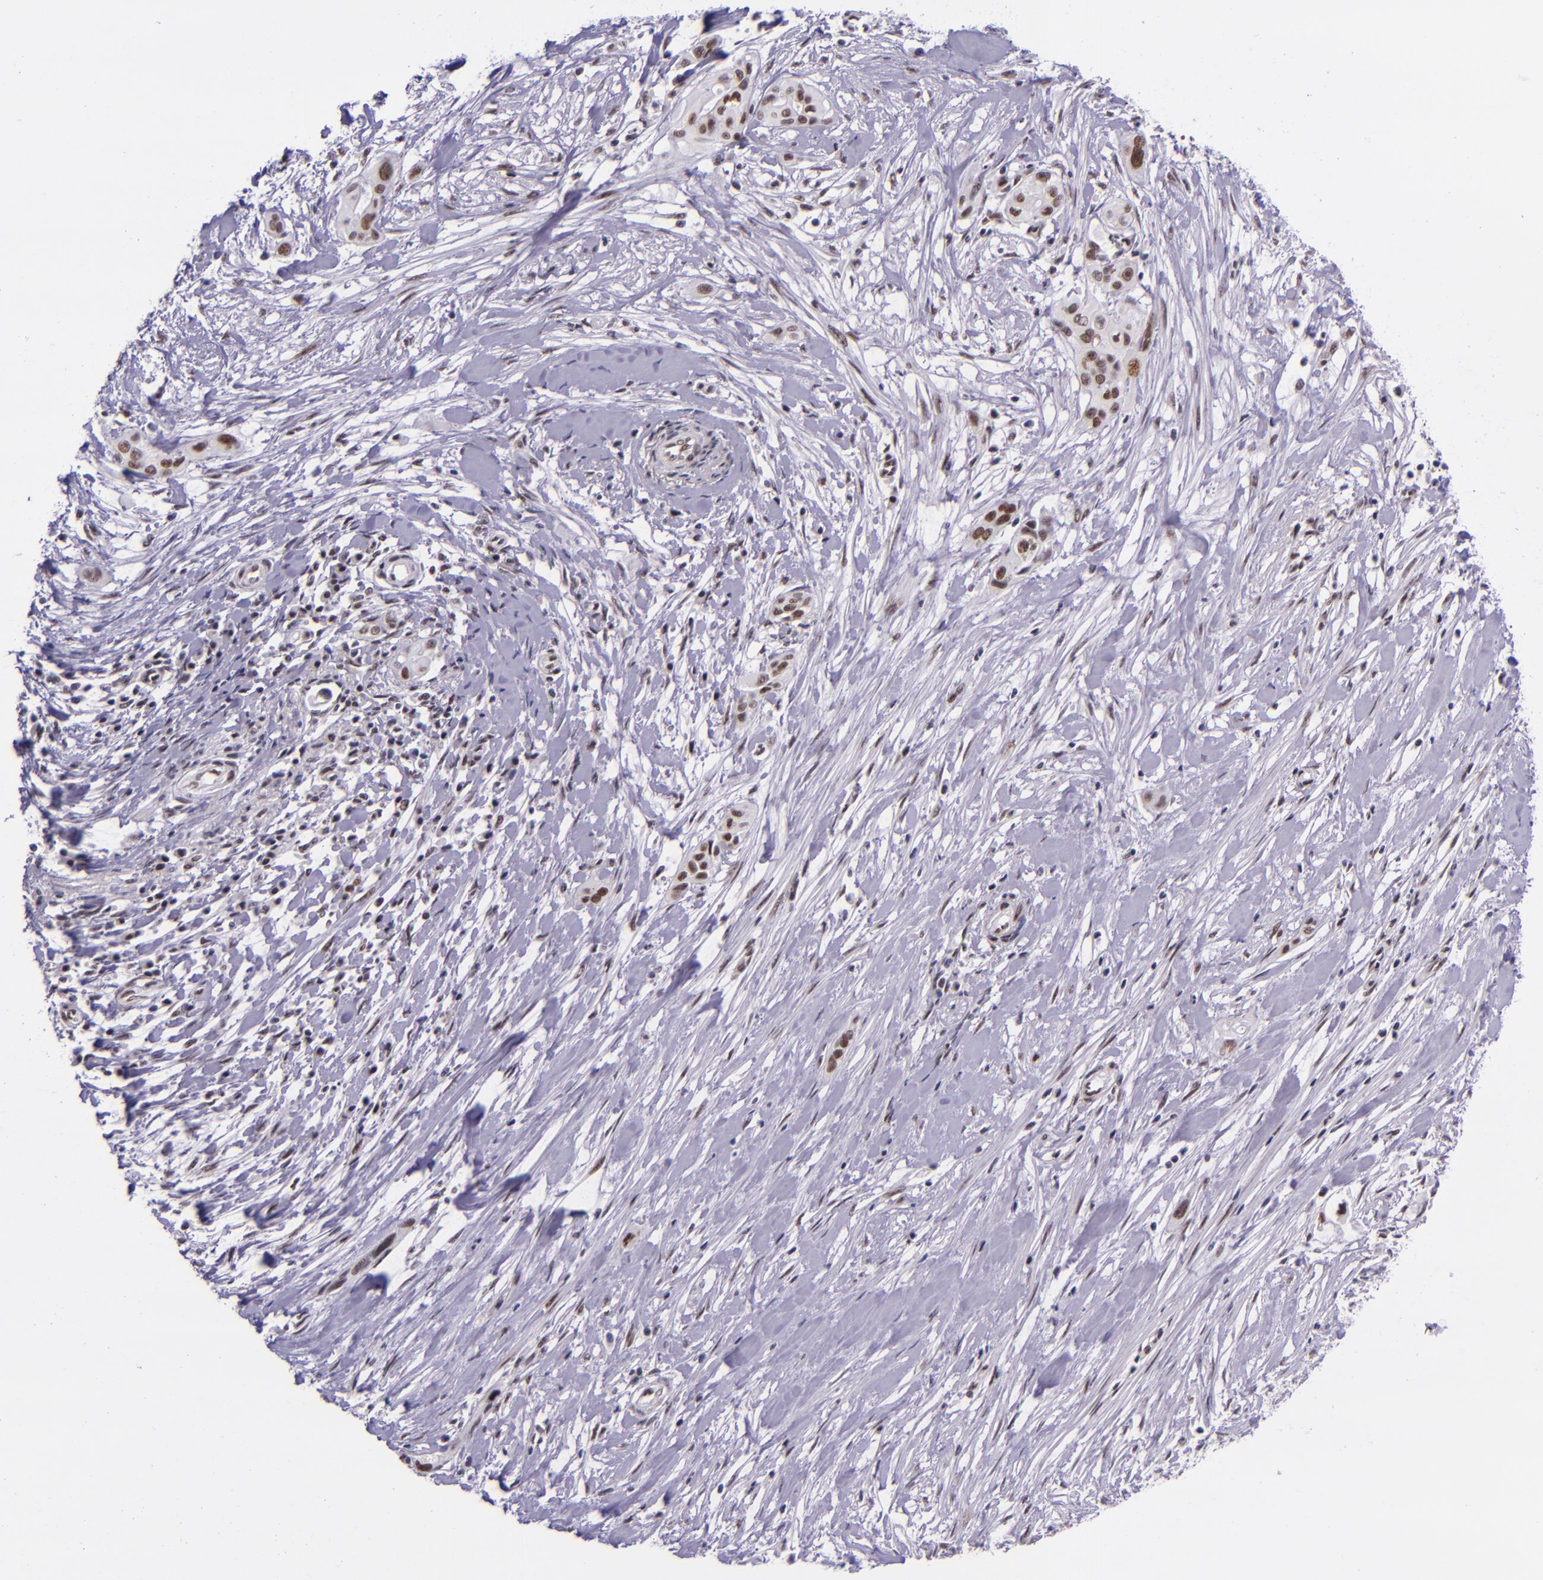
{"staining": {"intensity": "moderate", "quantity": ">75%", "location": "nuclear"}, "tissue": "pancreatic cancer", "cell_type": "Tumor cells", "image_type": "cancer", "snomed": [{"axis": "morphology", "description": "Adenocarcinoma, NOS"}, {"axis": "topography", "description": "Pancreas"}], "caption": "Protein analysis of pancreatic adenocarcinoma tissue reveals moderate nuclear expression in approximately >75% of tumor cells. (DAB IHC with brightfield microscopy, high magnification).", "gene": "GPKOW", "patient": {"sex": "female", "age": 60}}